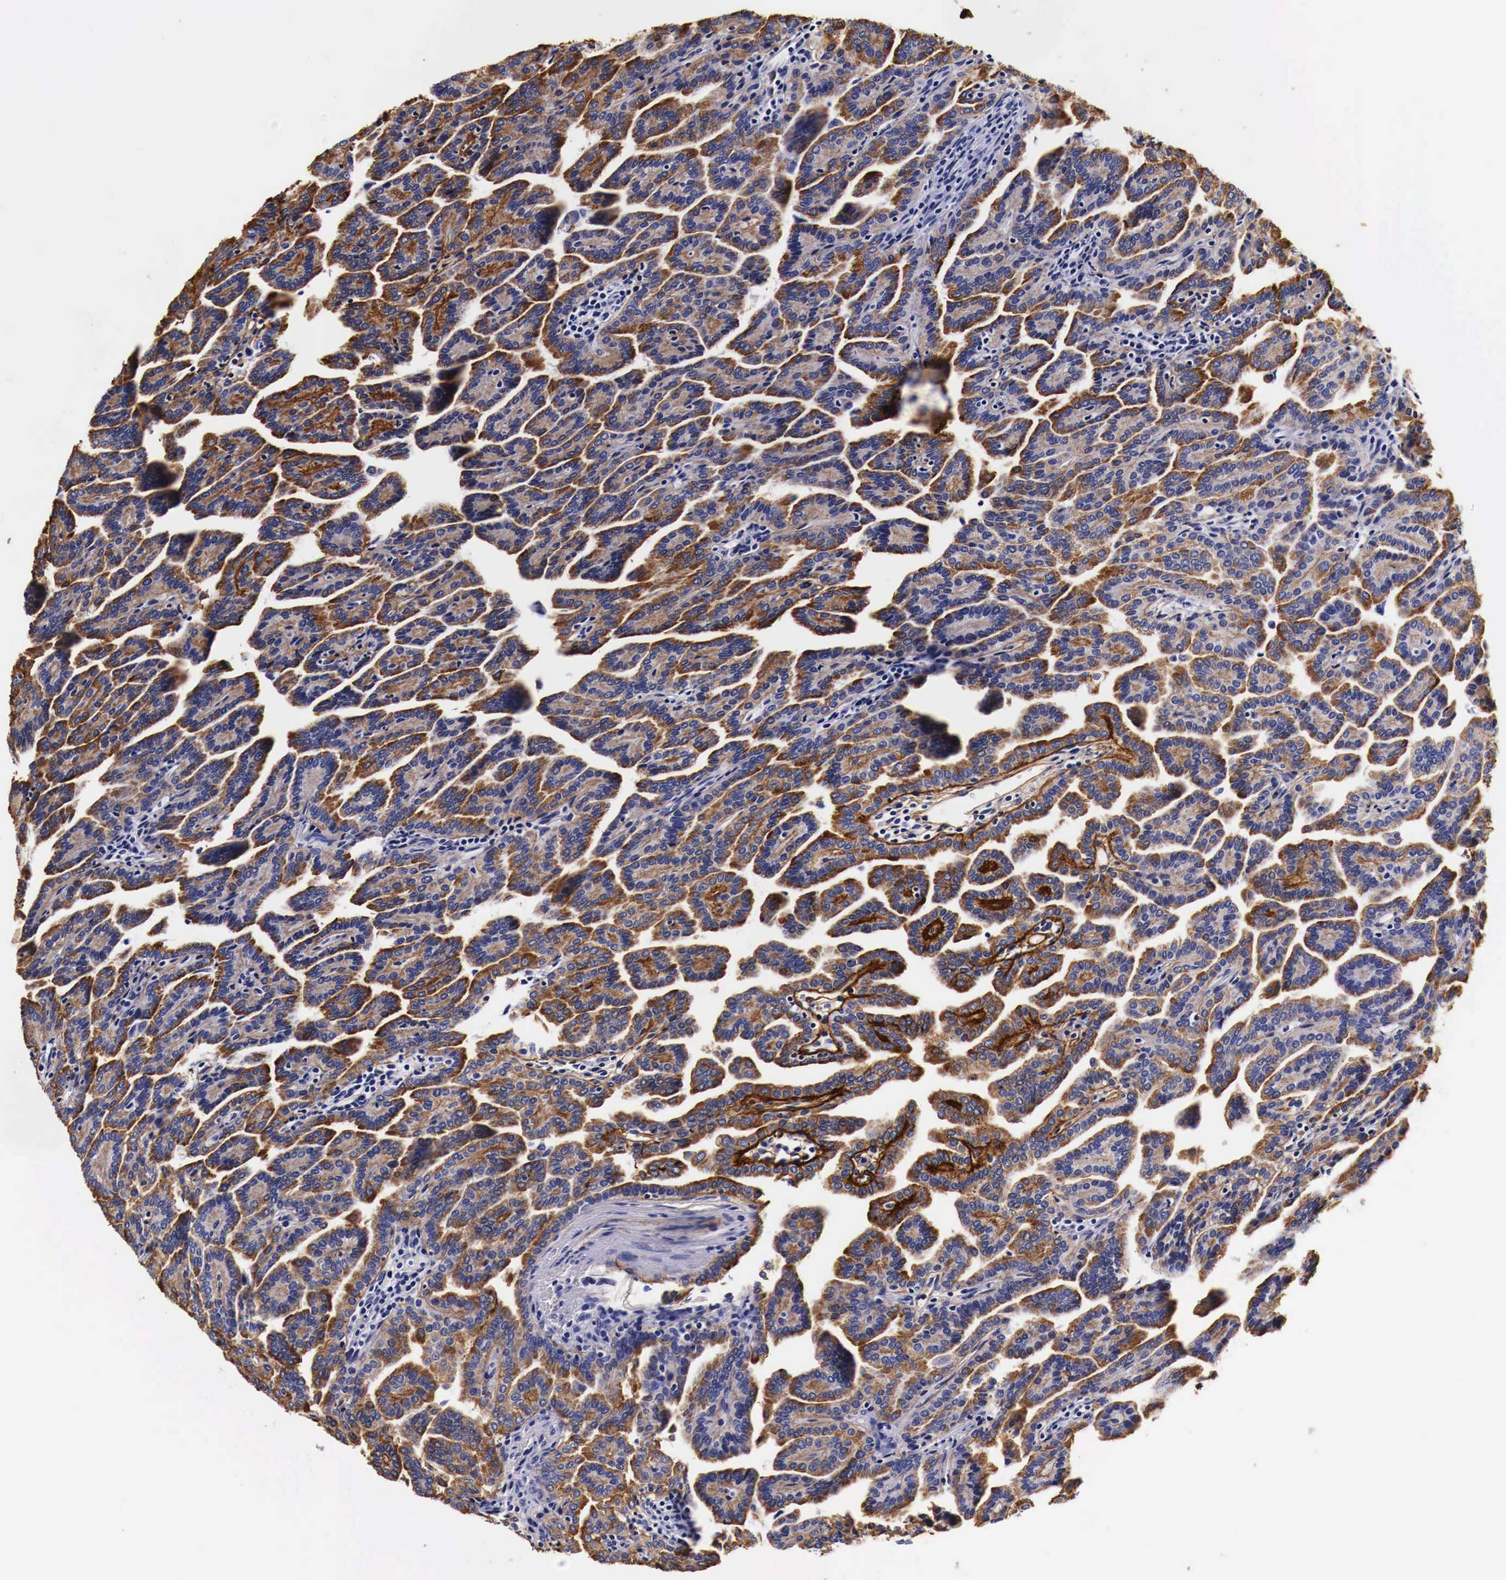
{"staining": {"intensity": "strong", "quantity": "25%-75%", "location": "cytoplasmic/membranous"}, "tissue": "renal cancer", "cell_type": "Tumor cells", "image_type": "cancer", "snomed": [{"axis": "morphology", "description": "Adenocarcinoma, NOS"}, {"axis": "topography", "description": "Kidney"}], "caption": "Immunohistochemistry histopathology image of neoplastic tissue: human renal cancer stained using immunohistochemistry exhibits high levels of strong protein expression localized specifically in the cytoplasmic/membranous of tumor cells, appearing as a cytoplasmic/membranous brown color.", "gene": "LAMB2", "patient": {"sex": "male", "age": 61}}